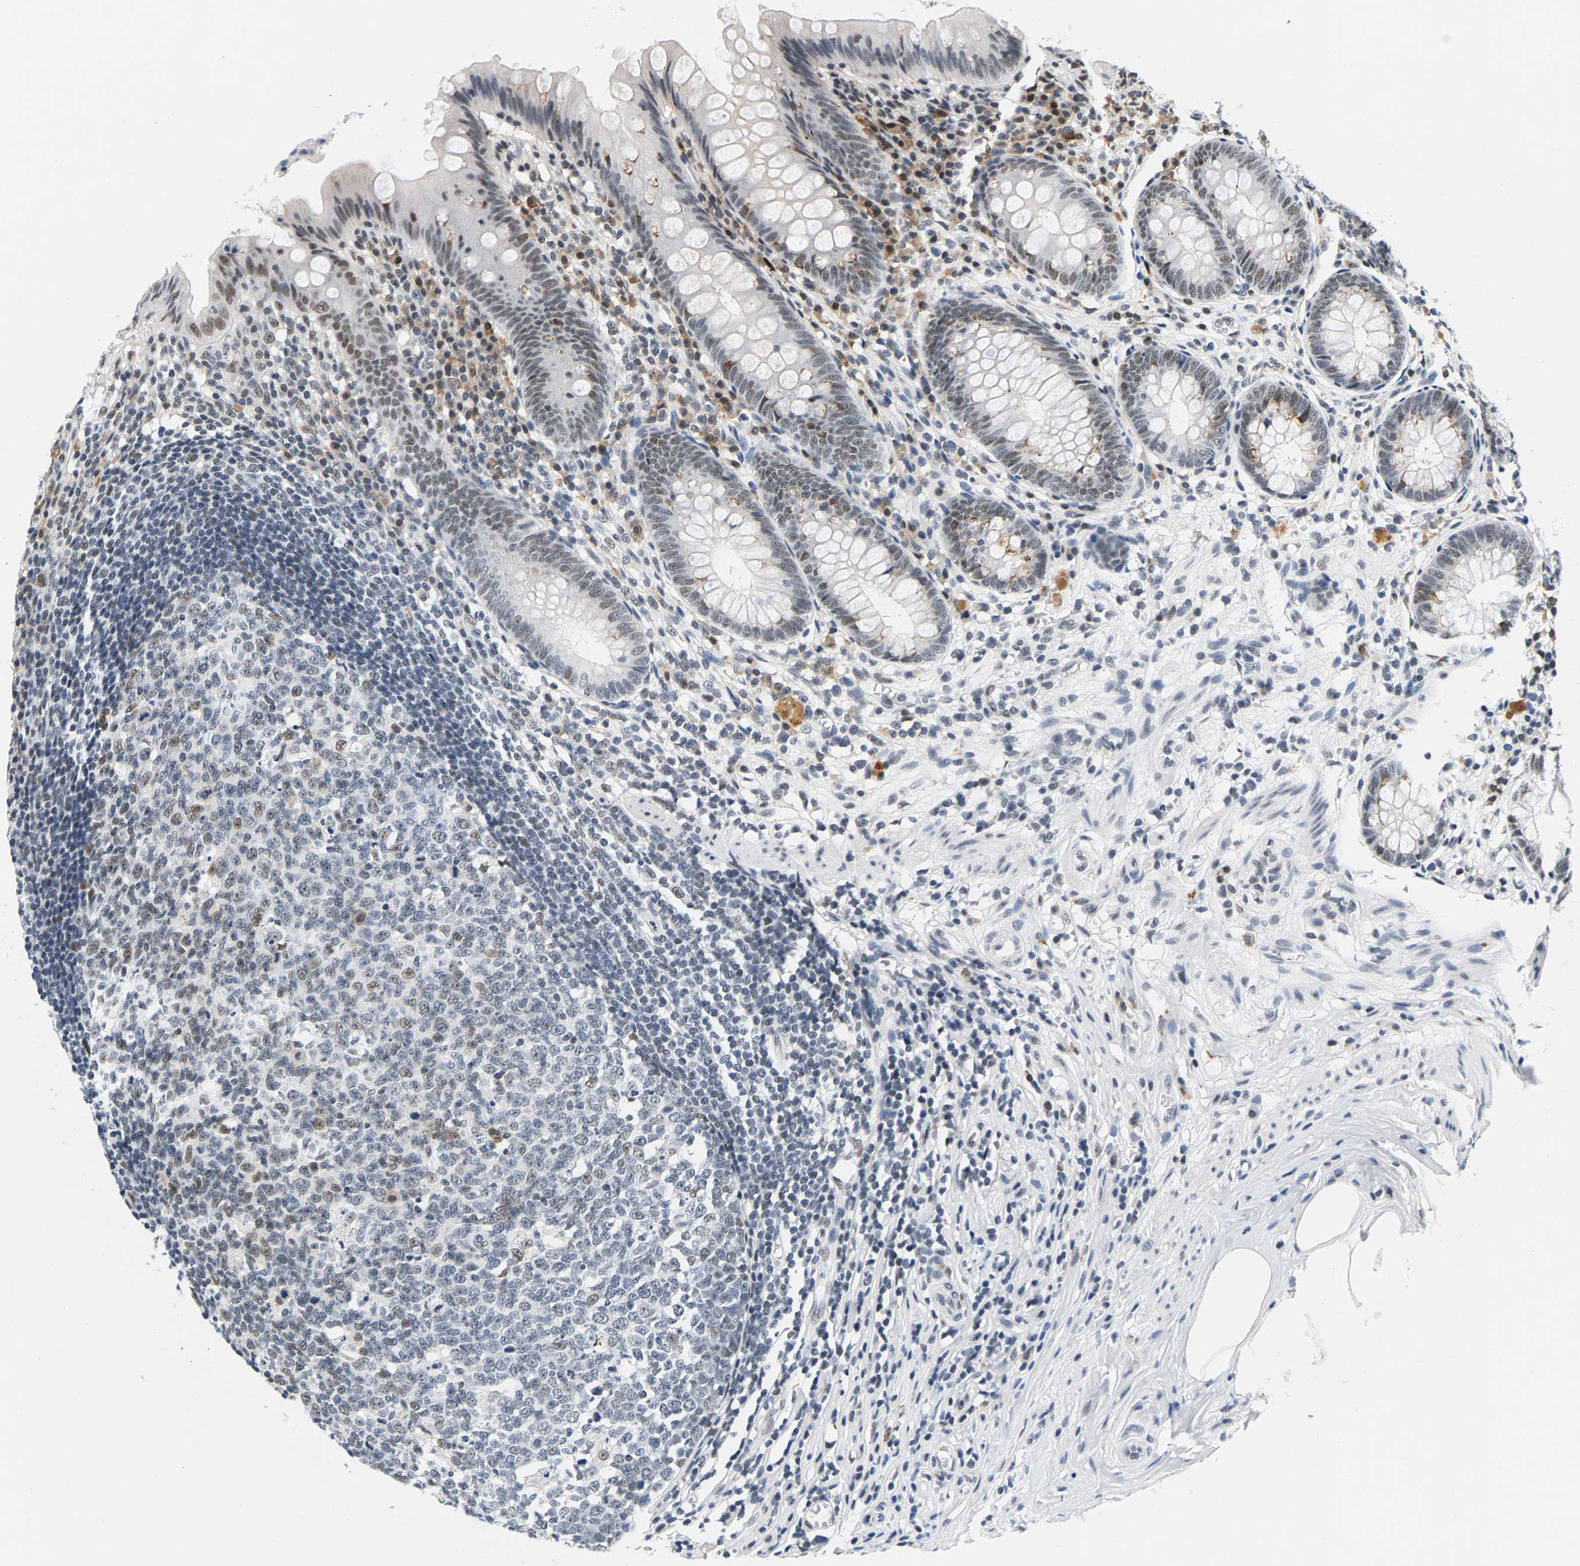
{"staining": {"intensity": "weak", "quantity": "<25%", "location": "nuclear"}, "tissue": "appendix", "cell_type": "Glandular cells", "image_type": "normal", "snomed": [{"axis": "morphology", "description": "Normal tissue, NOS"}, {"axis": "topography", "description": "Appendix"}], "caption": "Human appendix stained for a protein using immunohistochemistry reveals no staining in glandular cells.", "gene": "ATF2", "patient": {"sex": "male", "age": 56}}